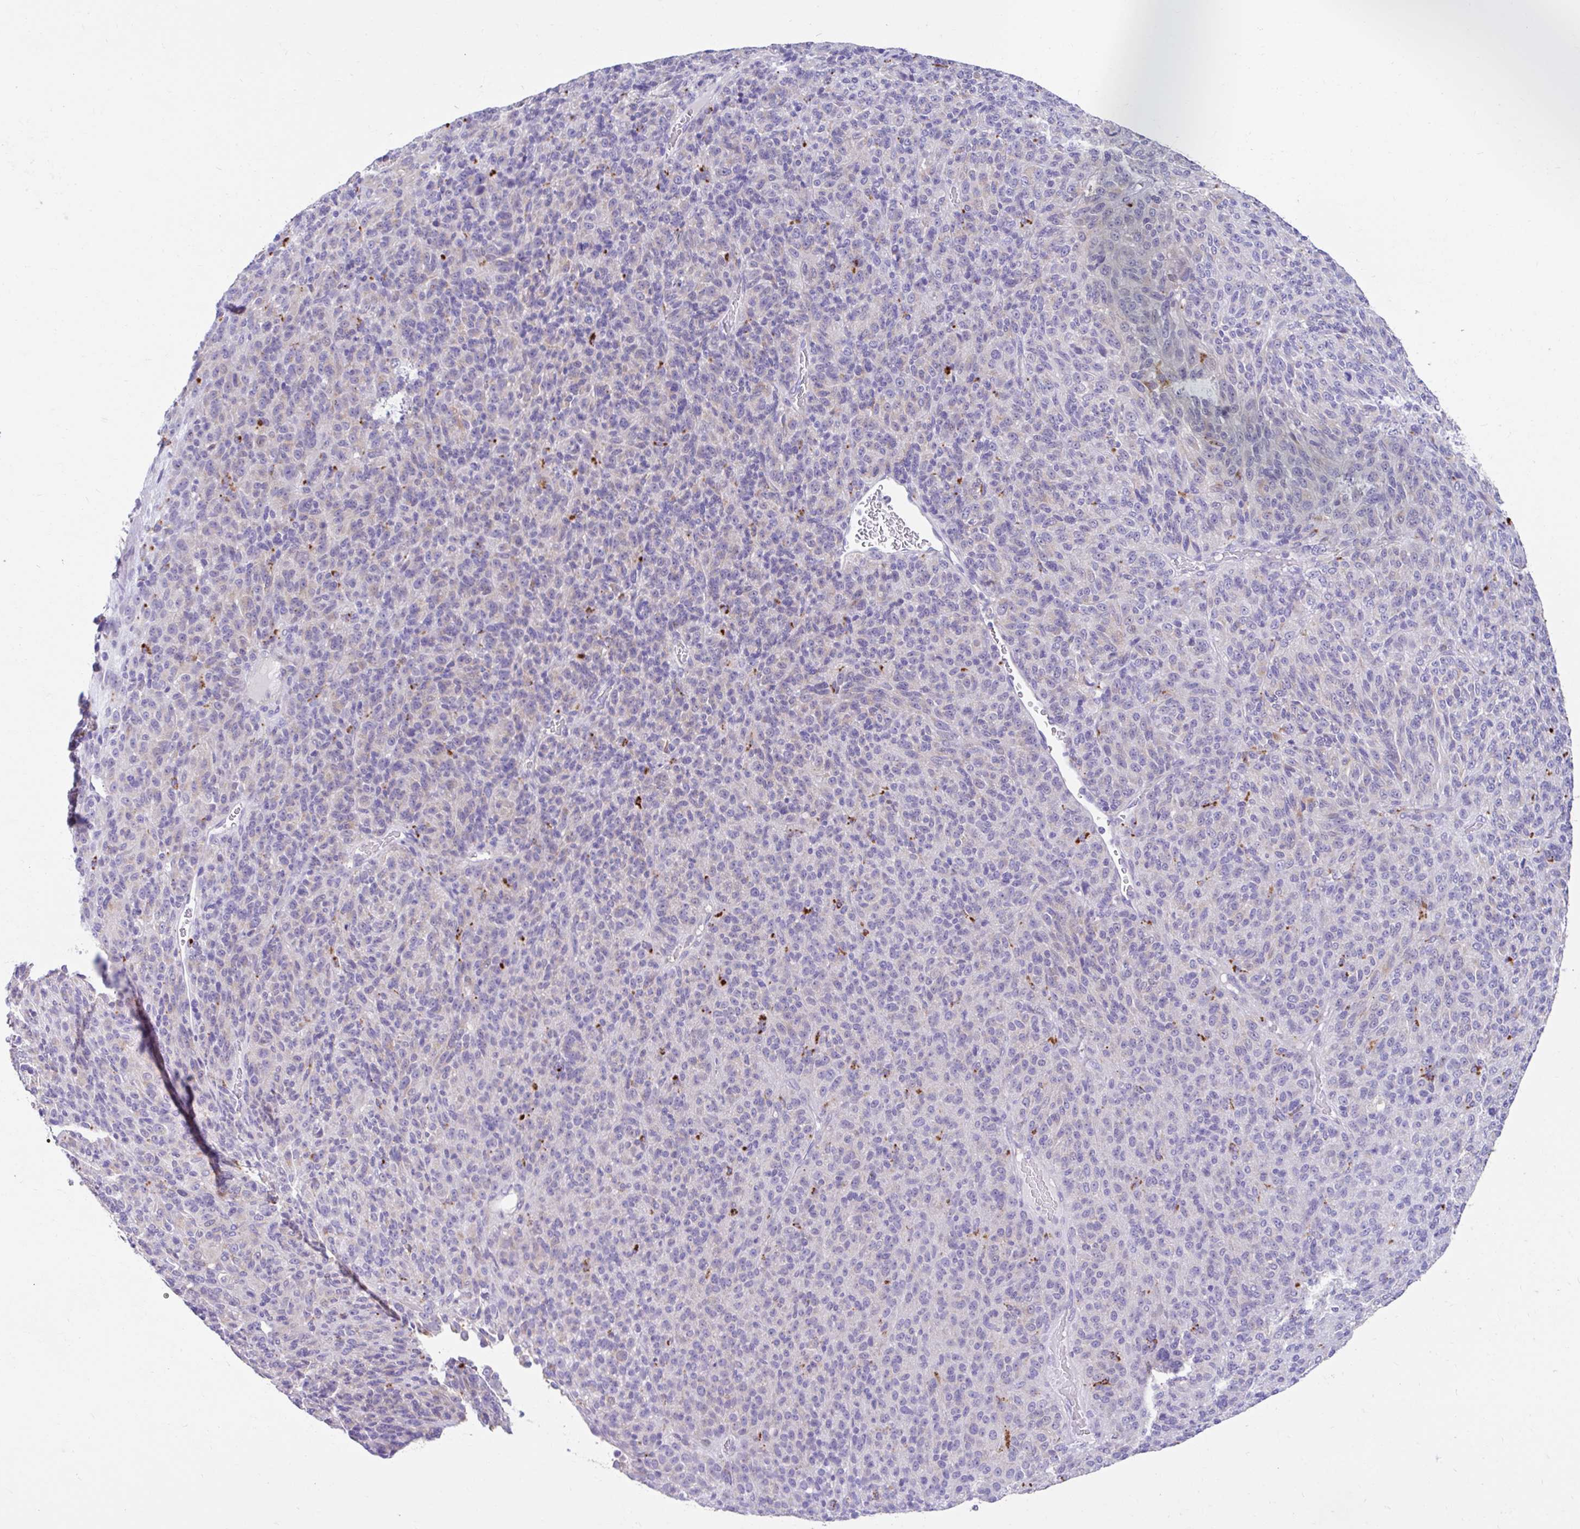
{"staining": {"intensity": "negative", "quantity": "none", "location": "none"}, "tissue": "melanoma", "cell_type": "Tumor cells", "image_type": "cancer", "snomed": [{"axis": "morphology", "description": "Malignant melanoma, Metastatic site"}, {"axis": "topography", "description": "Brain"}], "caption": "Tumor cells show no significant protein expression in malignant melanoma (metastatic site).", "gene": "ZNF33A", "patient": {"sex": "female", "age": 56}}